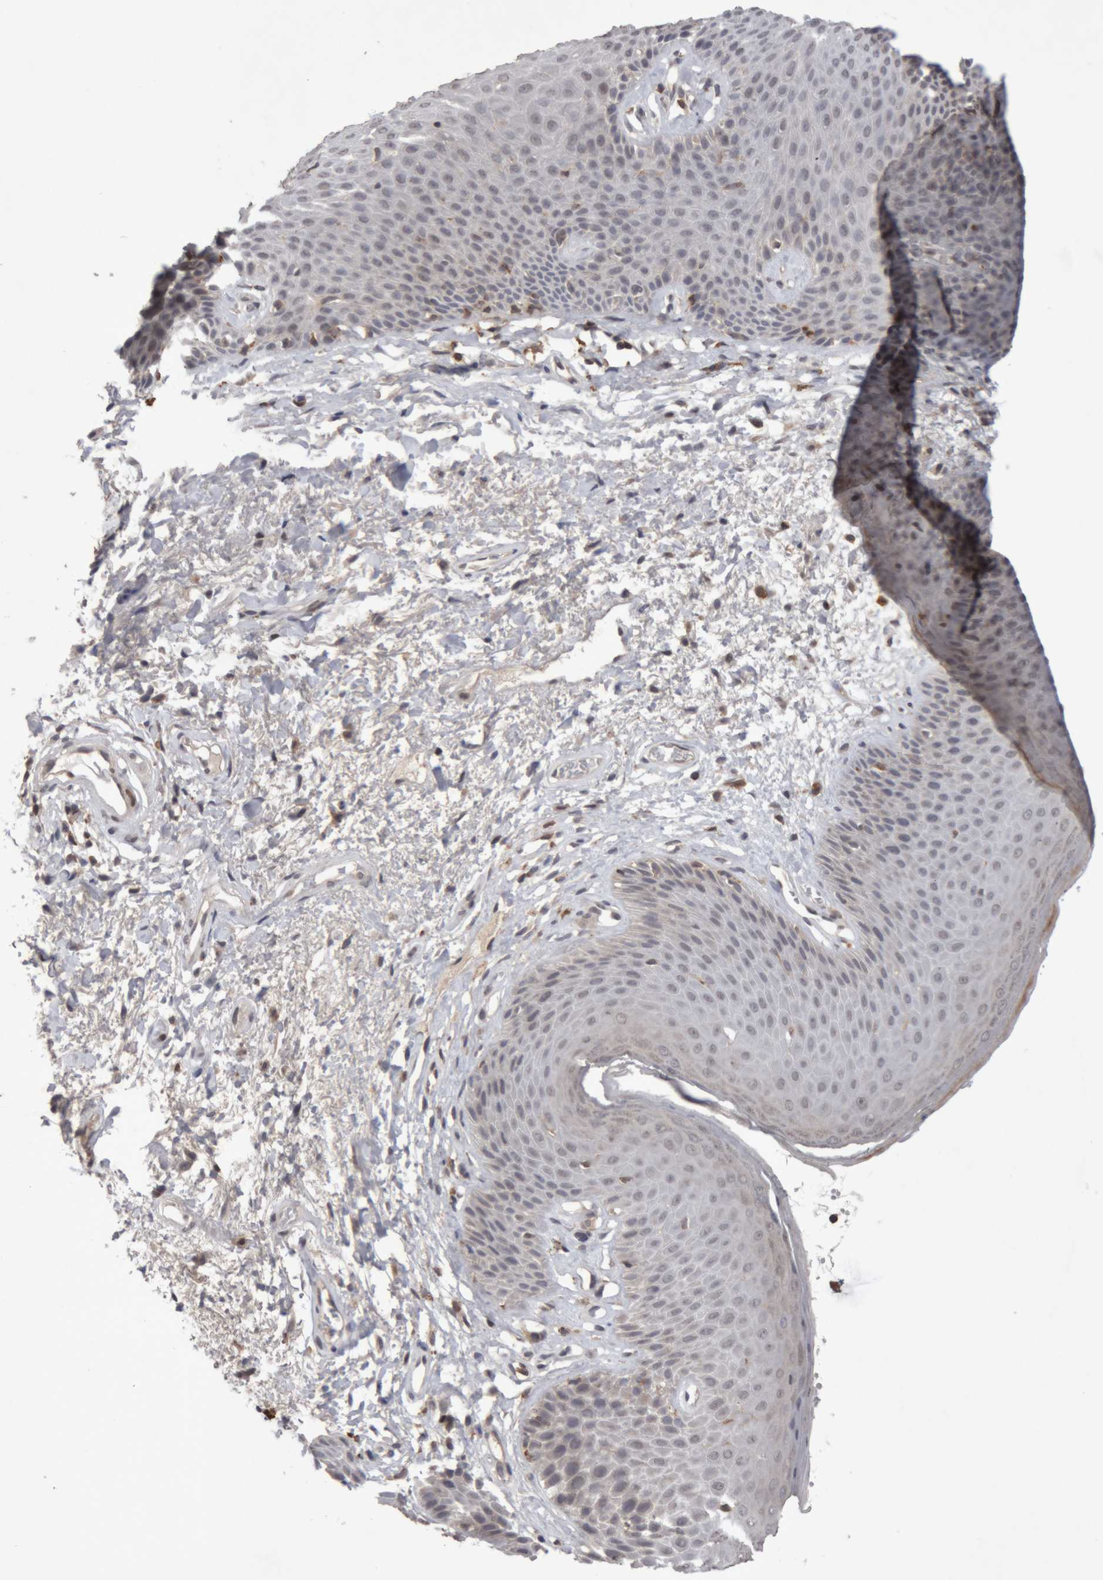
{"staining": {"intensity": "negative", "quantity": "none", "location": "none"}, "tissue": "skin", "cell_type": "Epidermal cells", "image_type": "normal", "snomed": [{"axis": "morphology", "description": "Normal tissue, NOS"}, {"axis": "topography", "description": "Anal"}], "caption": "An immunohistochemistry (IHC) image of unremarkable skin is shown. There is no staining in epidermal cells of skin.", "gene": "NFATC2", "patient": {"sex": "male", "age": 74}}